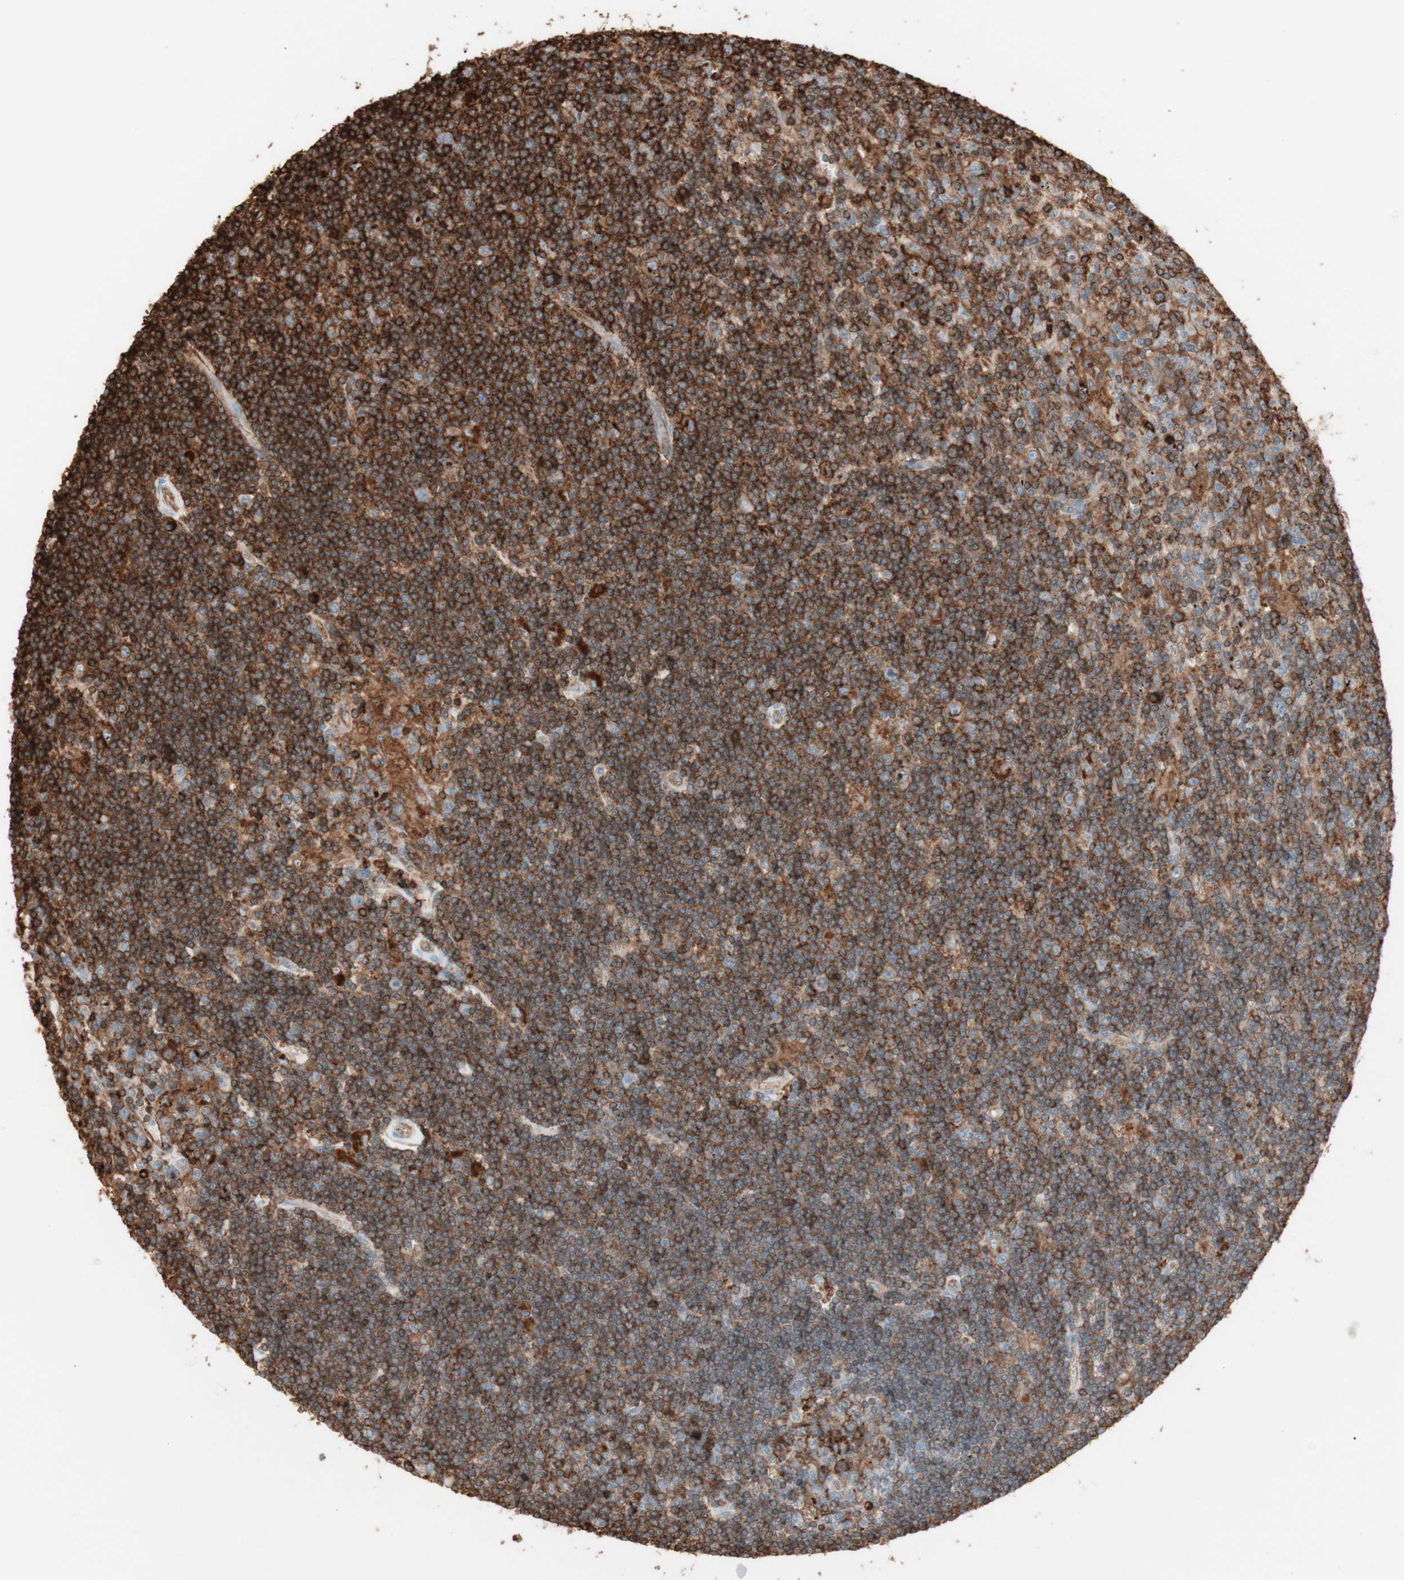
{"staining": {"intensity": "strong", "quantity": ">75%", "location": "cytoplasmic/membranous"}, "tissue": "lymphoma", "cell_type": "Tumor cells", "image_type": "cancer", "snomed": [{"axis": "morphology", "description": "Malignant lymphoma, non-Hodgkin's type, Low grade"}, {"axis": "topography", "description": "Spleen"}], "caption": "This is an image of IHC staining of lymphoma, which shows strong expression in the cytoplasmic/membranous of tumor cells.", "gene": "HLA-DPB1", "patient": {"sex": "male", "age": 76}}